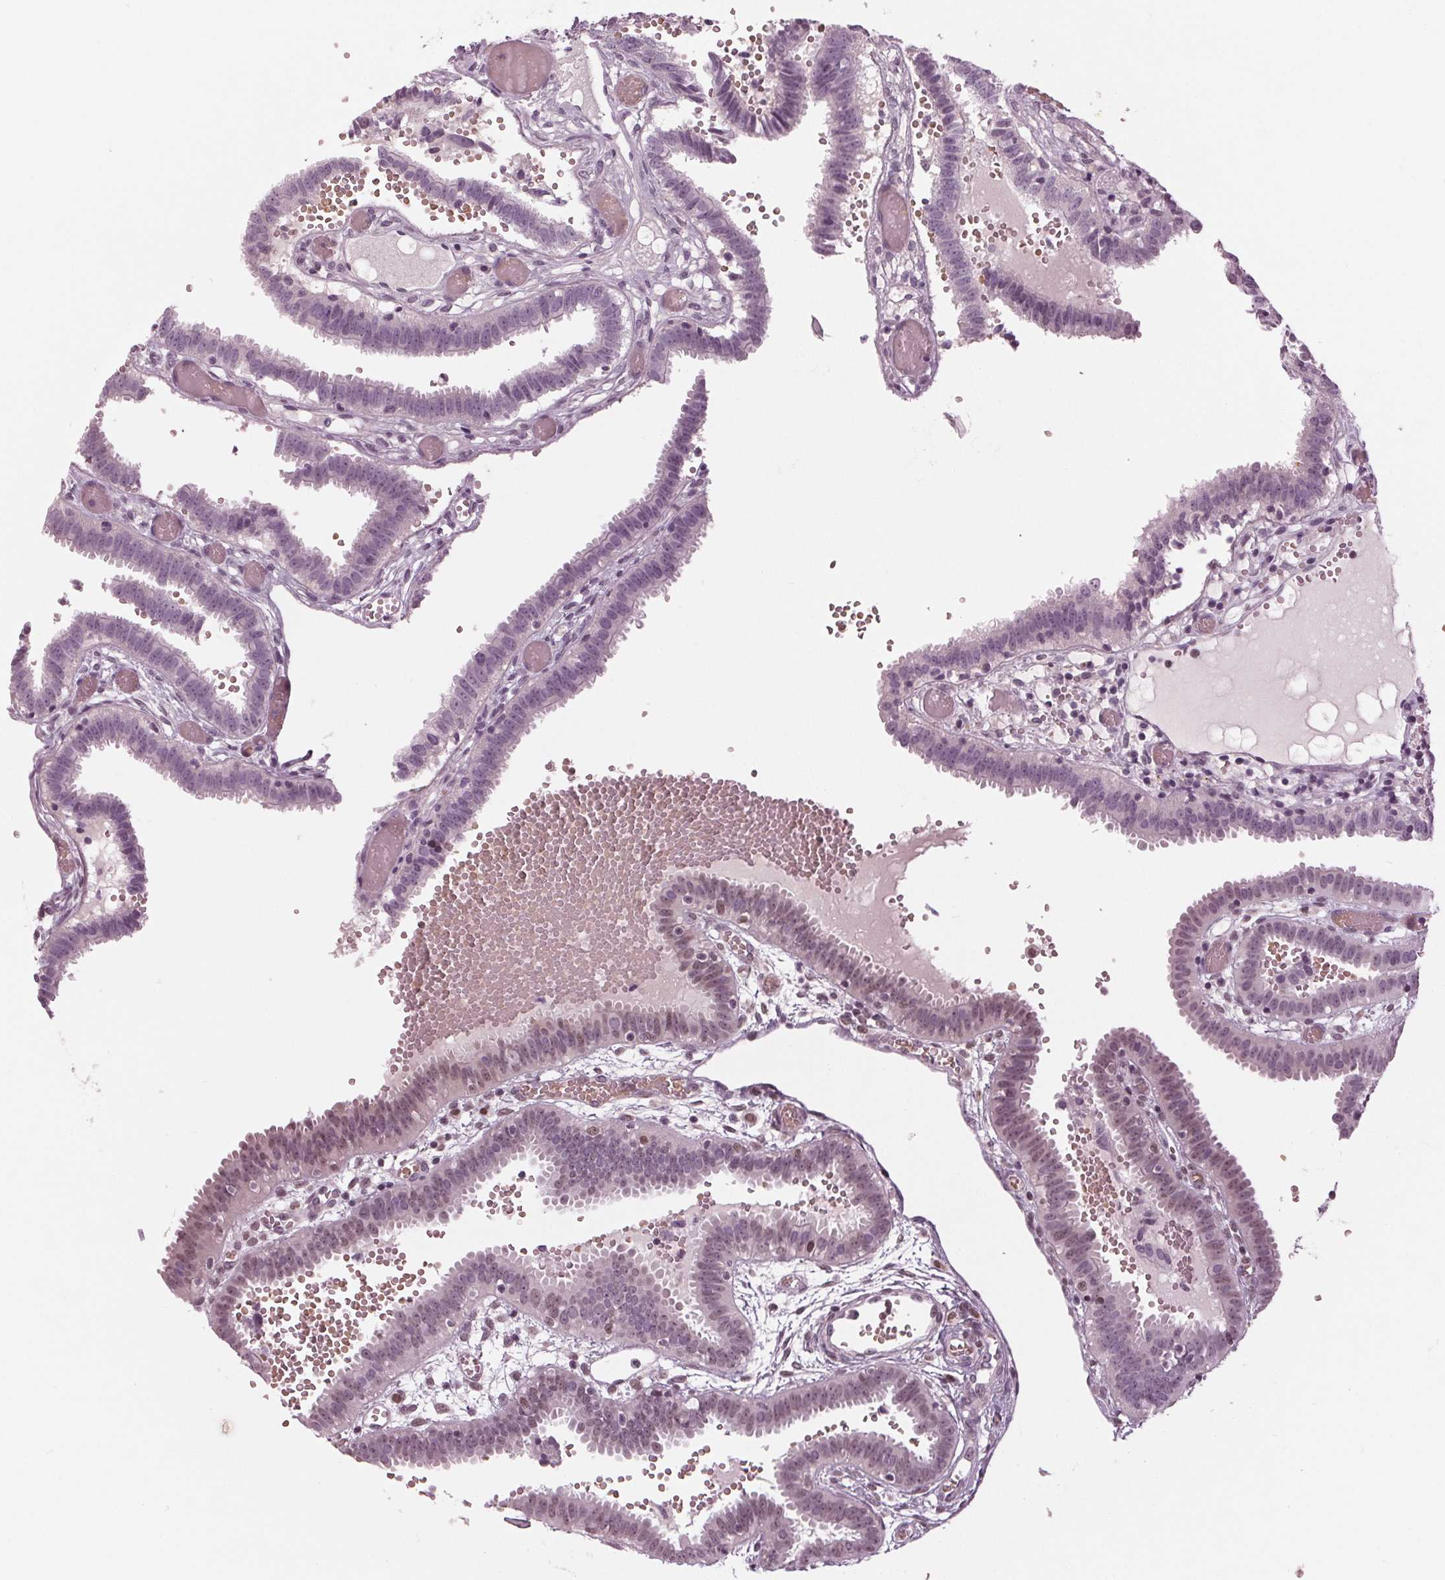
{"staining": {"intensity": "weak", "quantity": "25%-75%", "location": "nuclear"}, "tissue": "fallopian tube", "cell_type": "Glandular cells", "image_type": "normal", "snomed": [{"axis": "morphology", "description": "Normal tissue, NOS"}, {"axis": "topography", "description": "Fallopian tube"}], "caption": "Immunohistochemistry (IHC) (DAB) staining of normal fallopian tube demonstrates weak nuclear protein expression in approximately 25%-75% of glandular cells. (Stains: DAB (3,3'-diaminobenzidine) in brown, nuclei in blue, Microscopy: brightfield microscopy at high magnification).", "gene": "DNMT3L", "patient": {"sex": "female", "age": 37}}